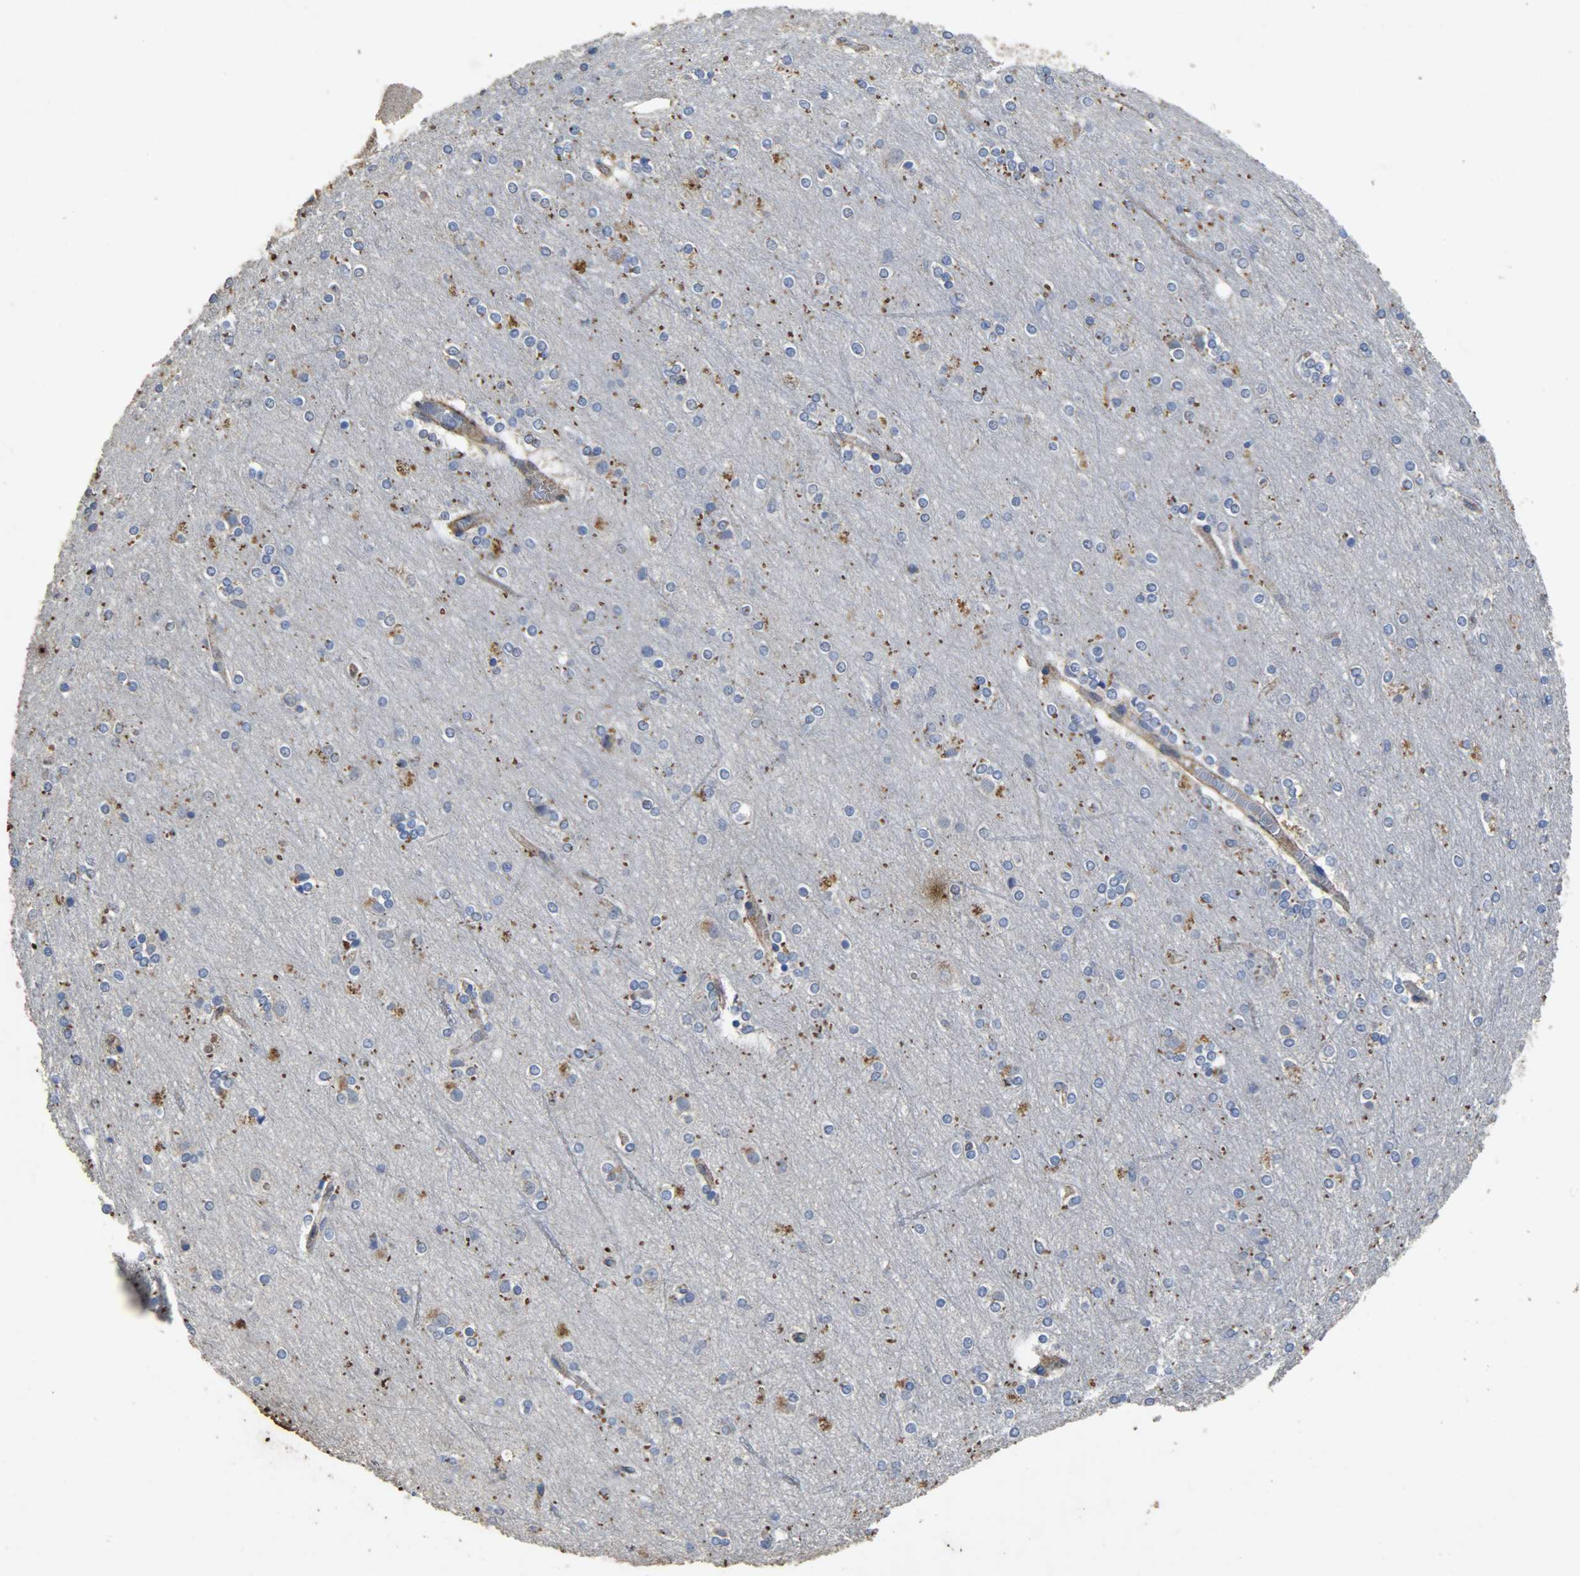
{"staining": {"intensity": "weak", "quantity": ">75%", "location": "cytoplasmic/membranous"}, "tissue": "cerebral cortex", "cell_type": "Endothelial cells", "image_type": "normal", "snomed": [{"axis": "morphology", "description": "Normal tissue, NOS"}, {"axis": "topography", "description": "Cerebral cortex"}], "caption": "Protein staining exhibits weak cytoplasmic/membranous positivity in about >75% of endothelial cells in unremarkable cerebral cortex. The staining is performed using DAB brown chromogen to label protein expression. The nuclei are counter-stained blue using hematoxylin.", "gene": "TPM4", "patient": {"sex": "female", "age": 54}}